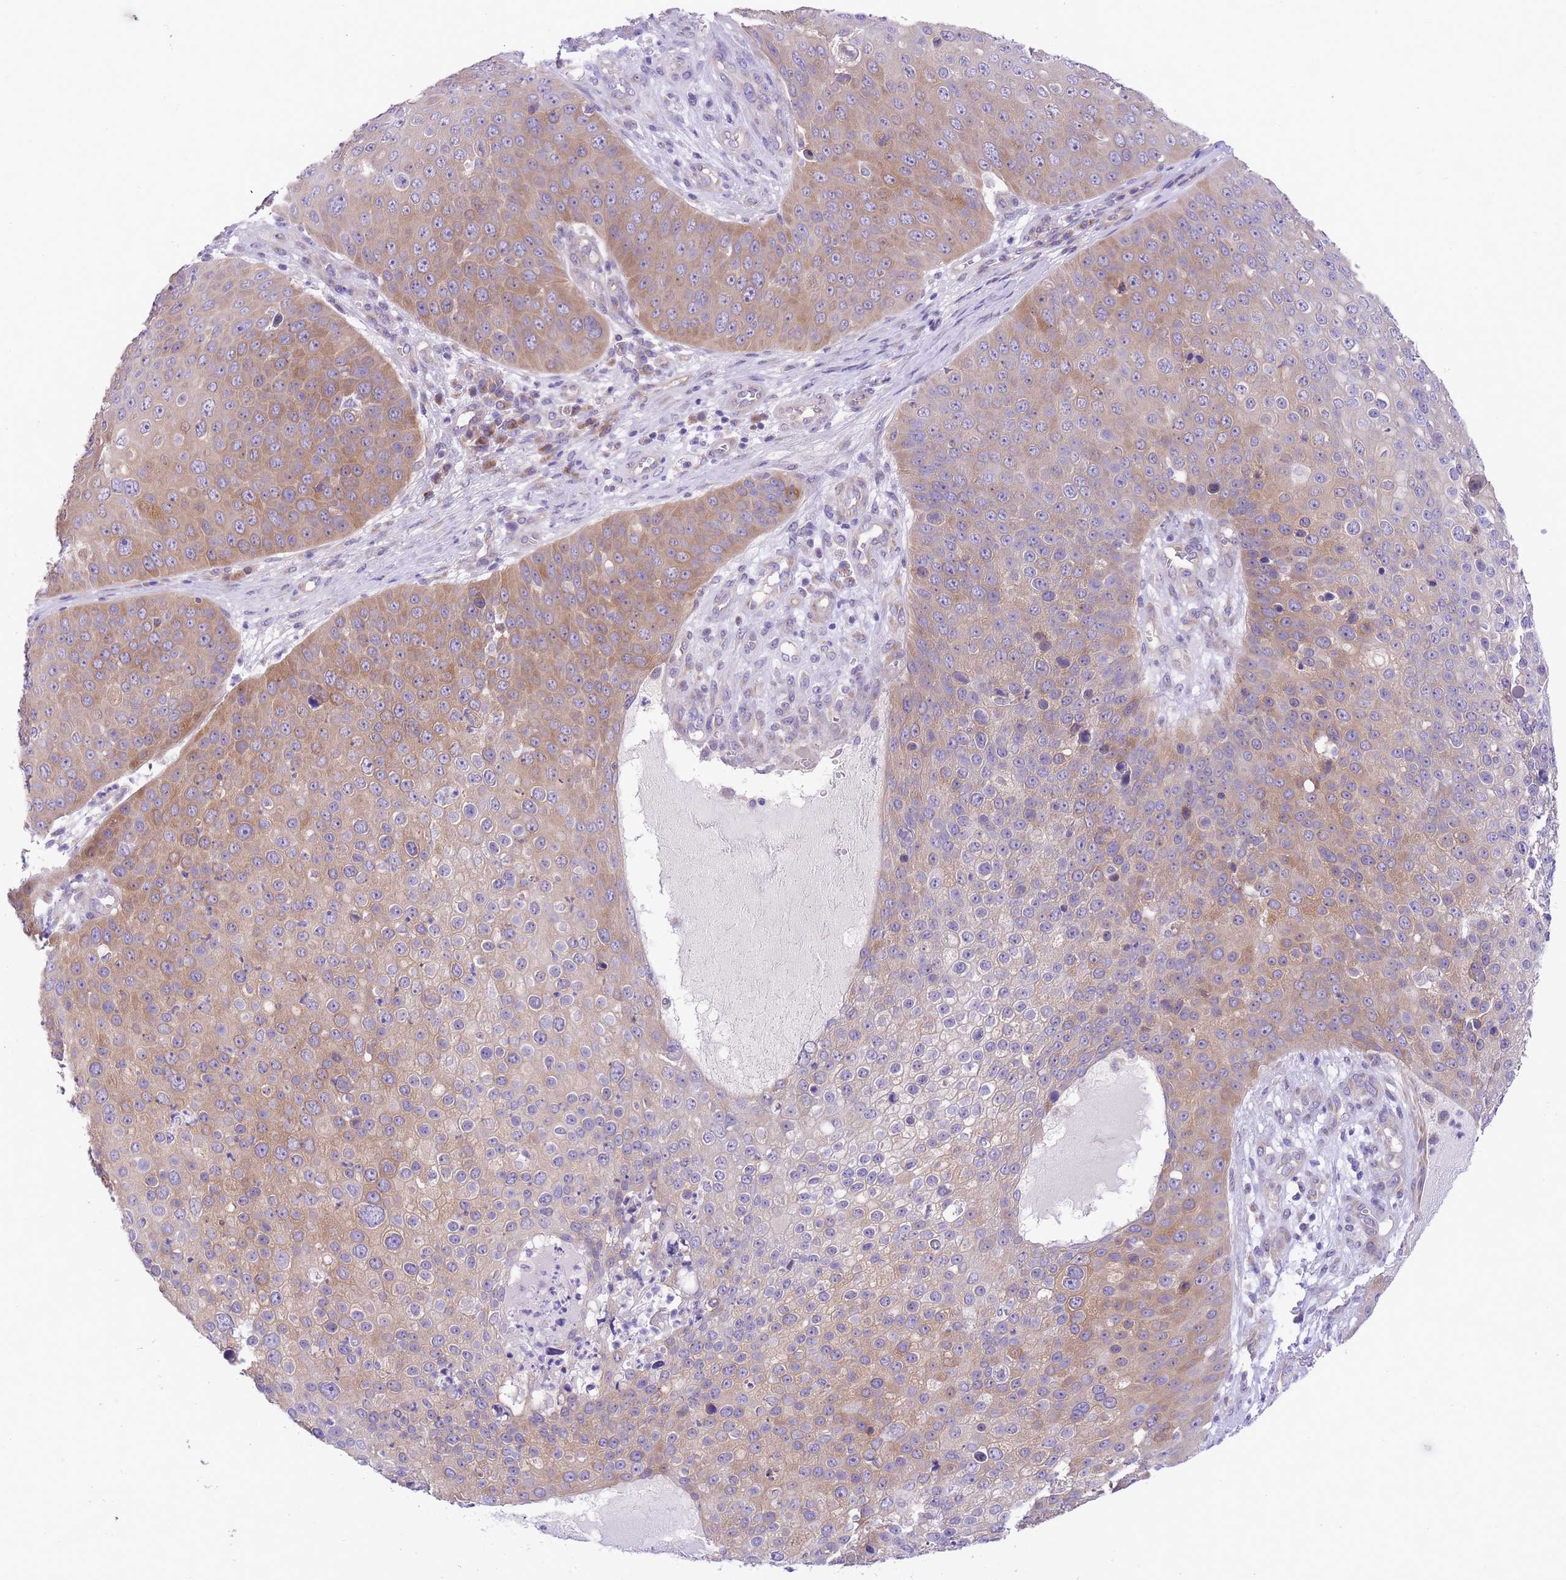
{"staining": {"intensity": "moderate", "quantity": "25%-75%", "location": "cytoplasmic/membranous"}, "tissue": "skin cancer", "cell_type": "Tumor cells", "image_type": "cancer", "snomed": [{"axis": "morphology", "description": "Squamous cell carcinoma, NOS"}, {"axis": "topography", "description": "Skin"}], "caption": "Brown immunohistochemical staining in skin cancer (squamous cell carcinoma) displays moderate cytoplasmic/membranous positivity in about 25%-75% of tumor cells.", "gene": "WWOX", "patient": {"sex": "male", "age": 71}}